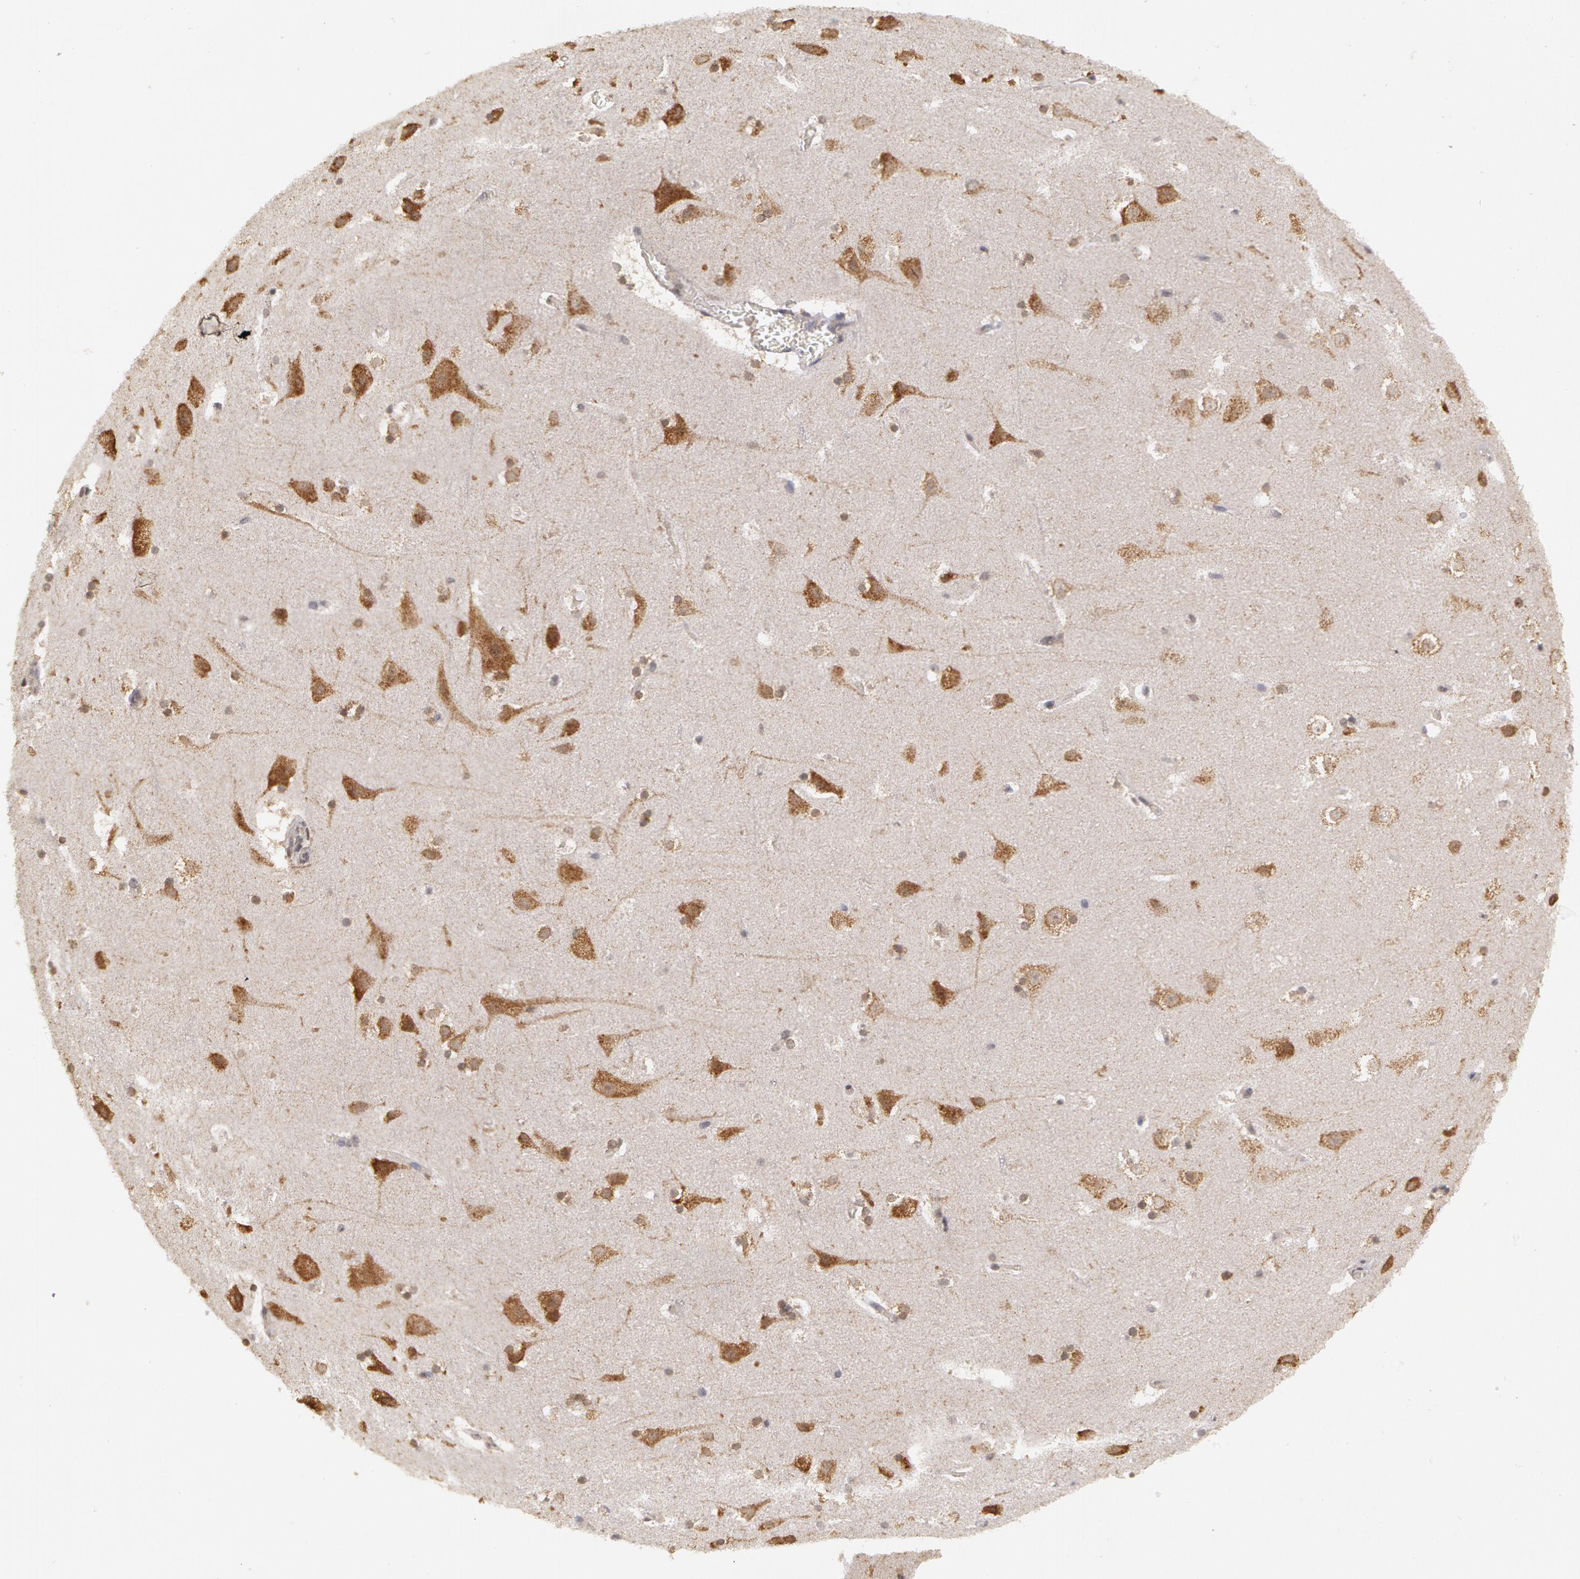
{"staining": {"intensity": "negative", "quantity": "none", "location": "none"}, "tissue": "cerebral cortex", "cell_type": "Endothelial cells", "image_type": "normal", "snomed": [{"axis": "morphology", "description": "Normal tissue, NOS"}, {"axis": "topography", "description": "Cerebral cortex"}], "caption": "This histopathology image is of benign cerebral cortex stained with IHC to label a protein in brown with the nuclei are counter-stained blue. There is no expression in endothelial cells.", "gene": "GLIS1", "patient": {"sex": "male", "age": 45}}